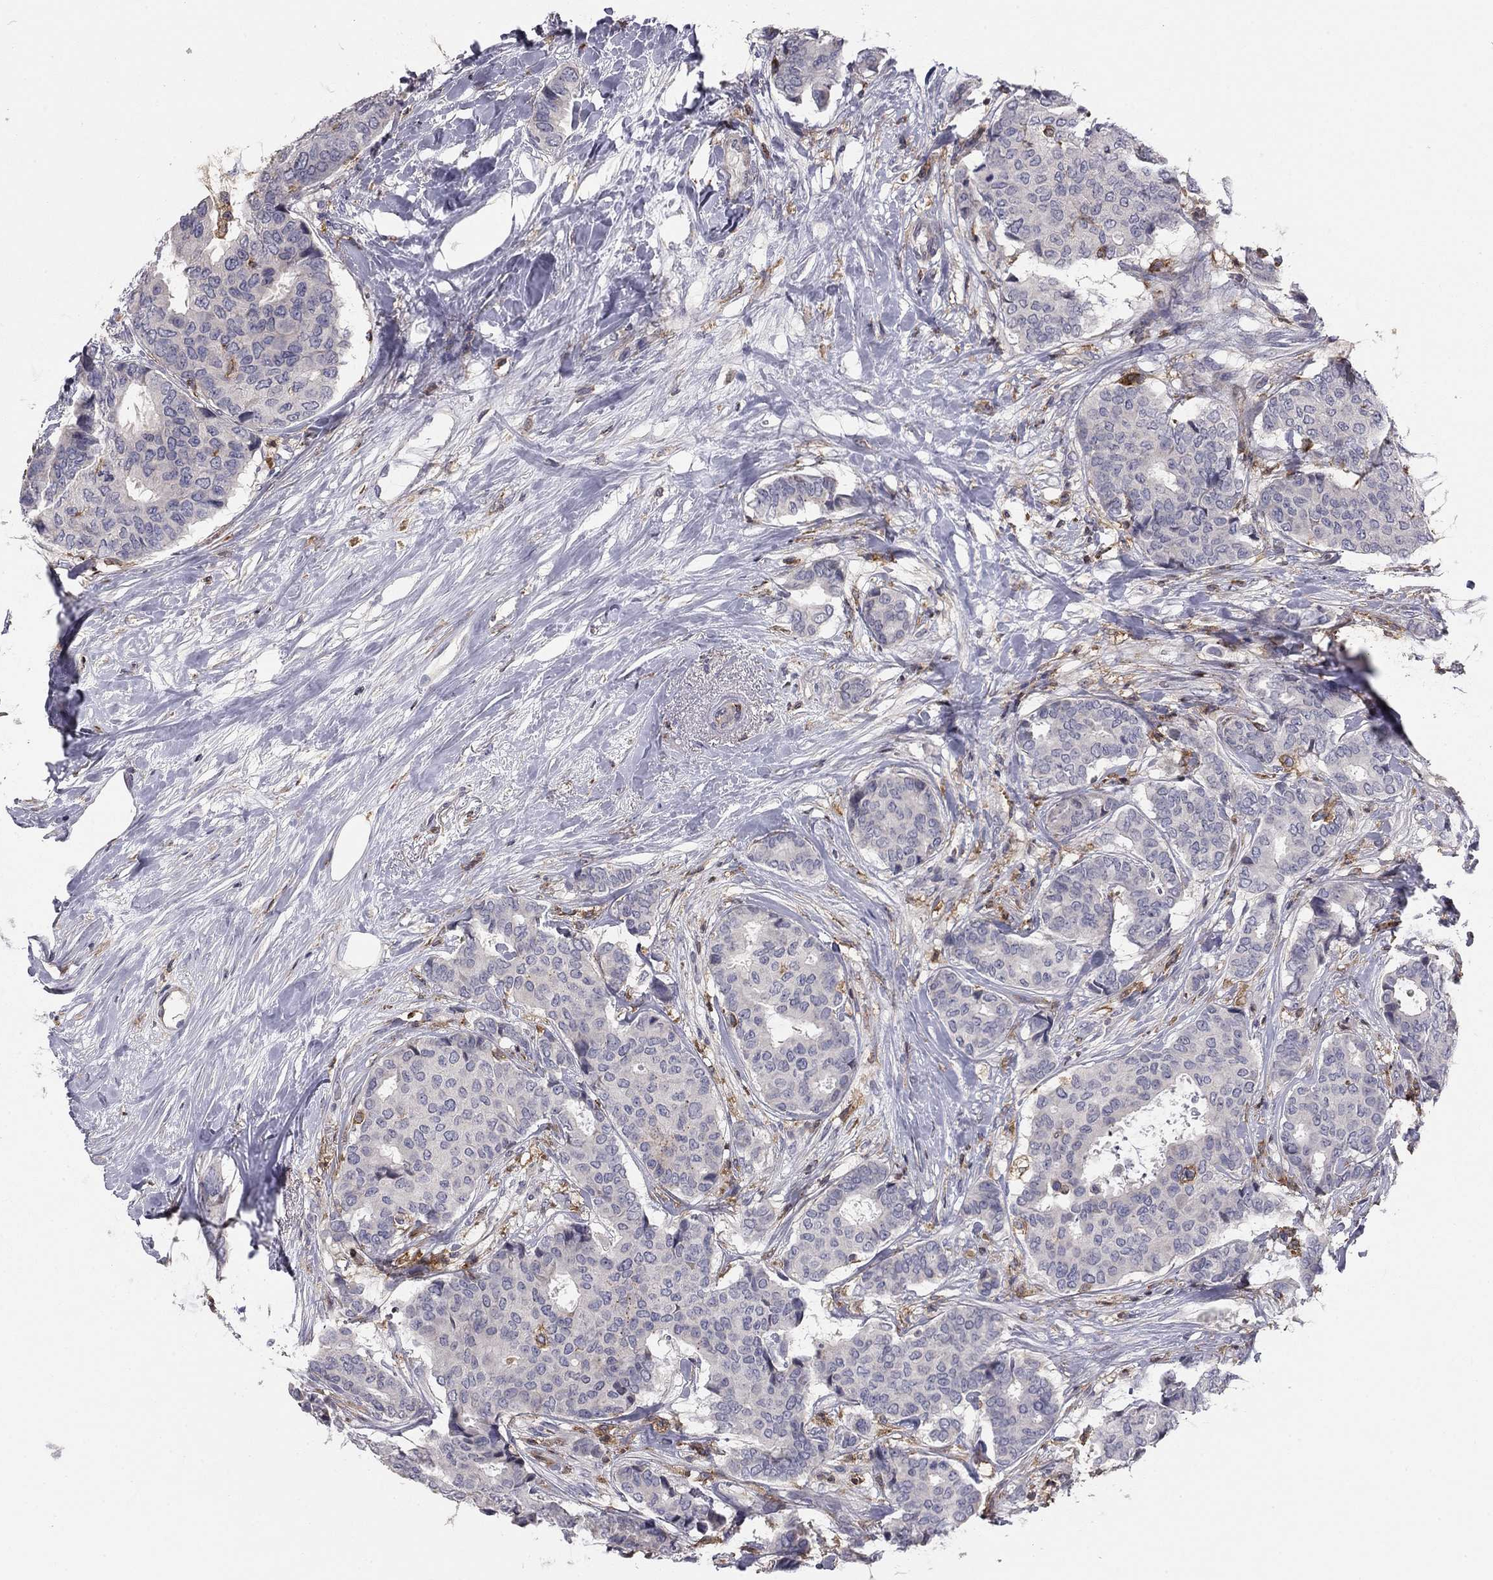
{"staining": {"intensity": "negative", "quantity": "none", "location": "none"}, "tissue": "breast cancer", "cell_type": "Tumor cells", "image_type": "cancer", "snomed": [{"axis": "morphology", "description": "Duct carcinoma"}, {"axis": "topography", "description": "Breast"}], "caption": "Photomicrograph shows no significant protein positivity in tumor cells of infiltrating ductal carcinoma (breast).", "gene": "PLCB2", "patient": {"sex": "female", "age": 75}}